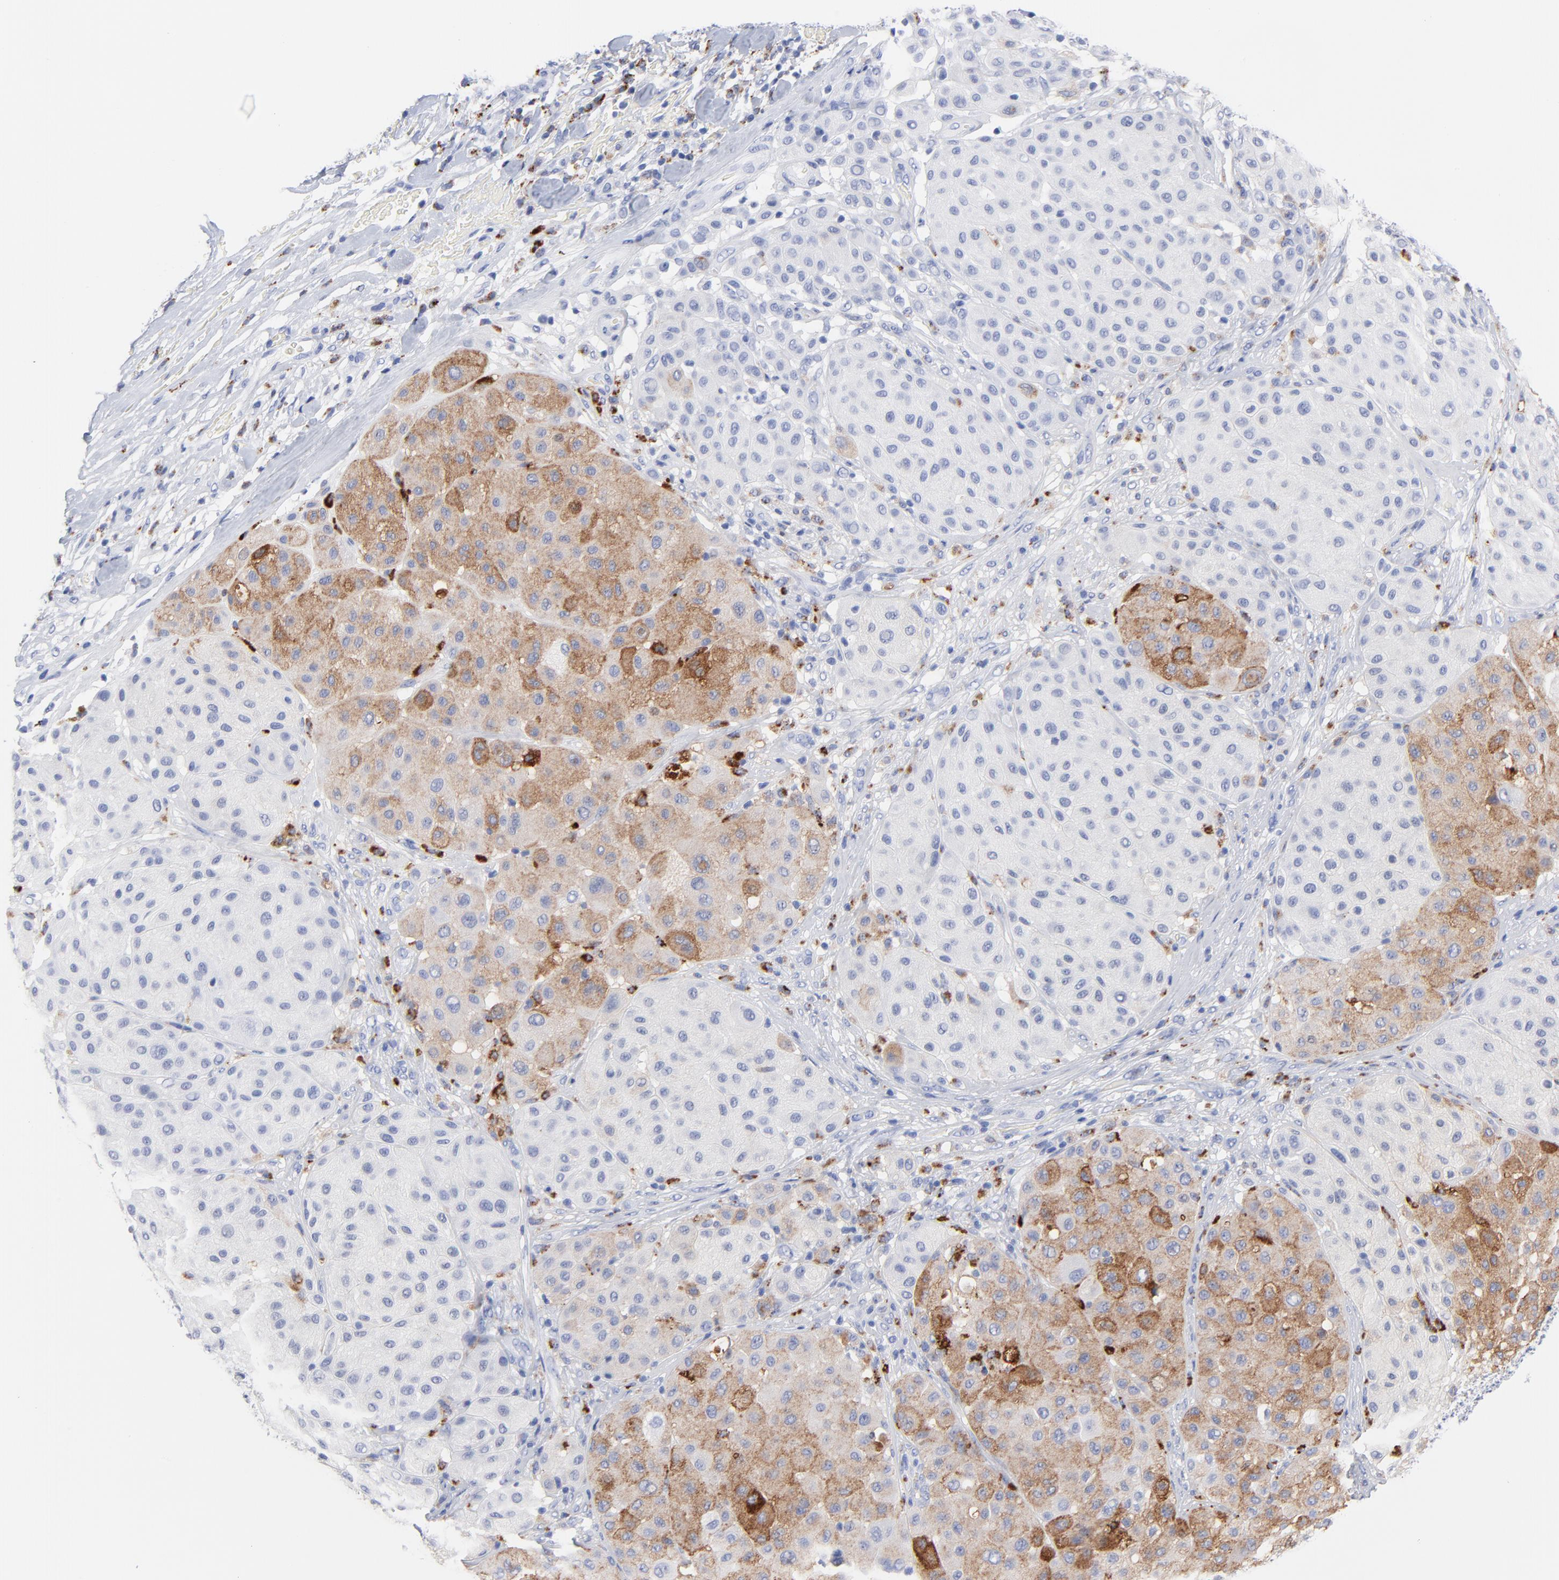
{"staining": {"intensity": "moderate", "quantity": "25%-75%", "location": "cytoplasmic/membranous"}, "tissue": "melanoma", "cell_type": "Tumor cells", "image_type": "cancer", "snomed": [{"axis": "morphology", "description": "Normal tissue, NOS"}, {"axis": "morphology", "description": "Malignant melanoma, Metastatic site"}, {"axis": "topography", "description": "Skin"}], "caption": "Moderate cytoplasmic/membranous expression for a protein is appreciated in approximately 25%-75% of tumor cells of melanoma using IHC.", "gene": "CPVL", "patient": {"sex": "male", "age": 41}}